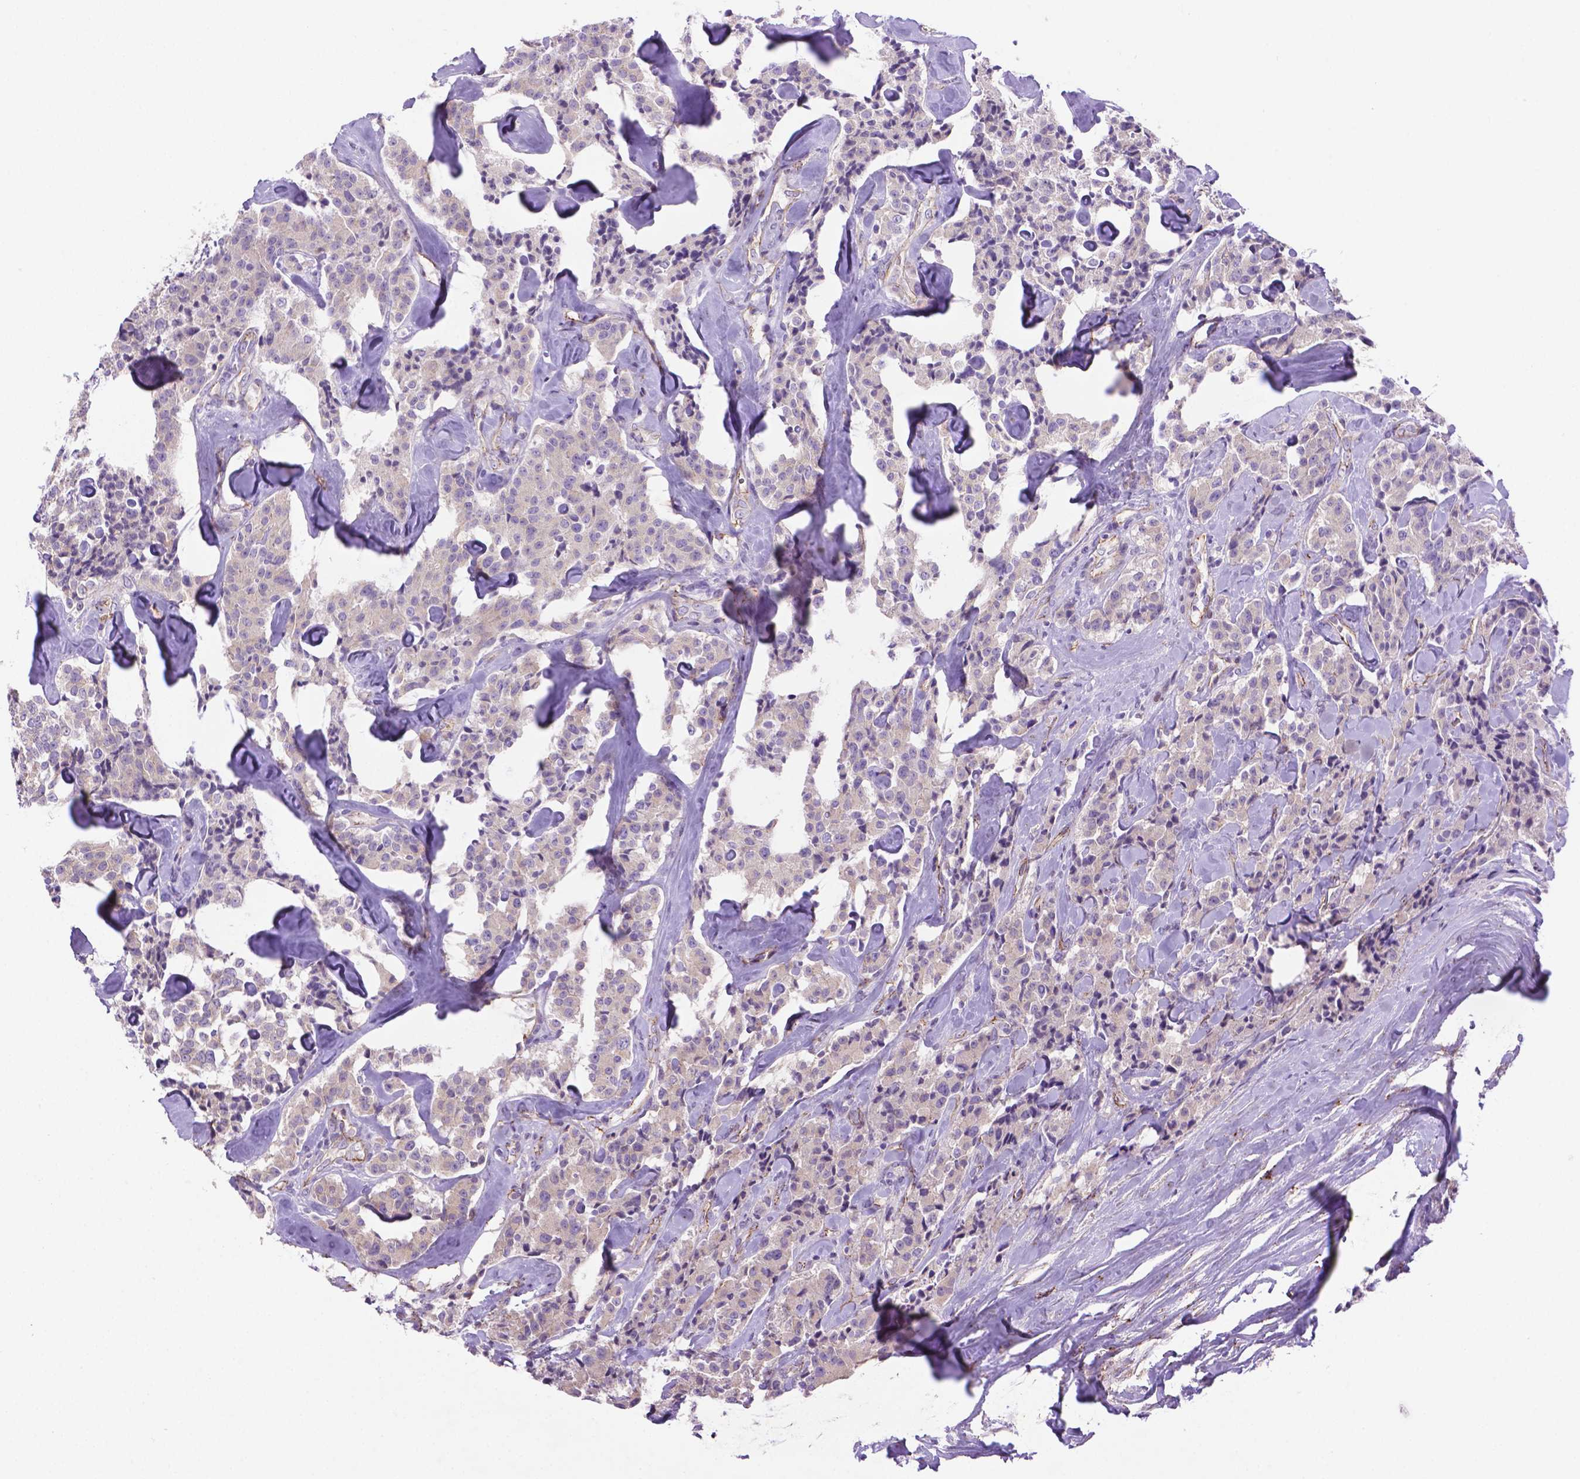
{"staining": {"intensity": "negative", "quantity": "none", "location": "none"}, "tissue": "carcinoid", "cell_type": "Tumor cells", "image_type": "cancer", "snomed": [{"axis": "morphology", "description": "Carcinoid, malignant, NOS"}, {"axis": "topography", "description": "Pancreas"}], "caption": "This is an IHC histopathology image of carcinoid. There is no staining in tumor cells.", "gene": "CCER2", "patient": {"sex": "male", "age": 41}}